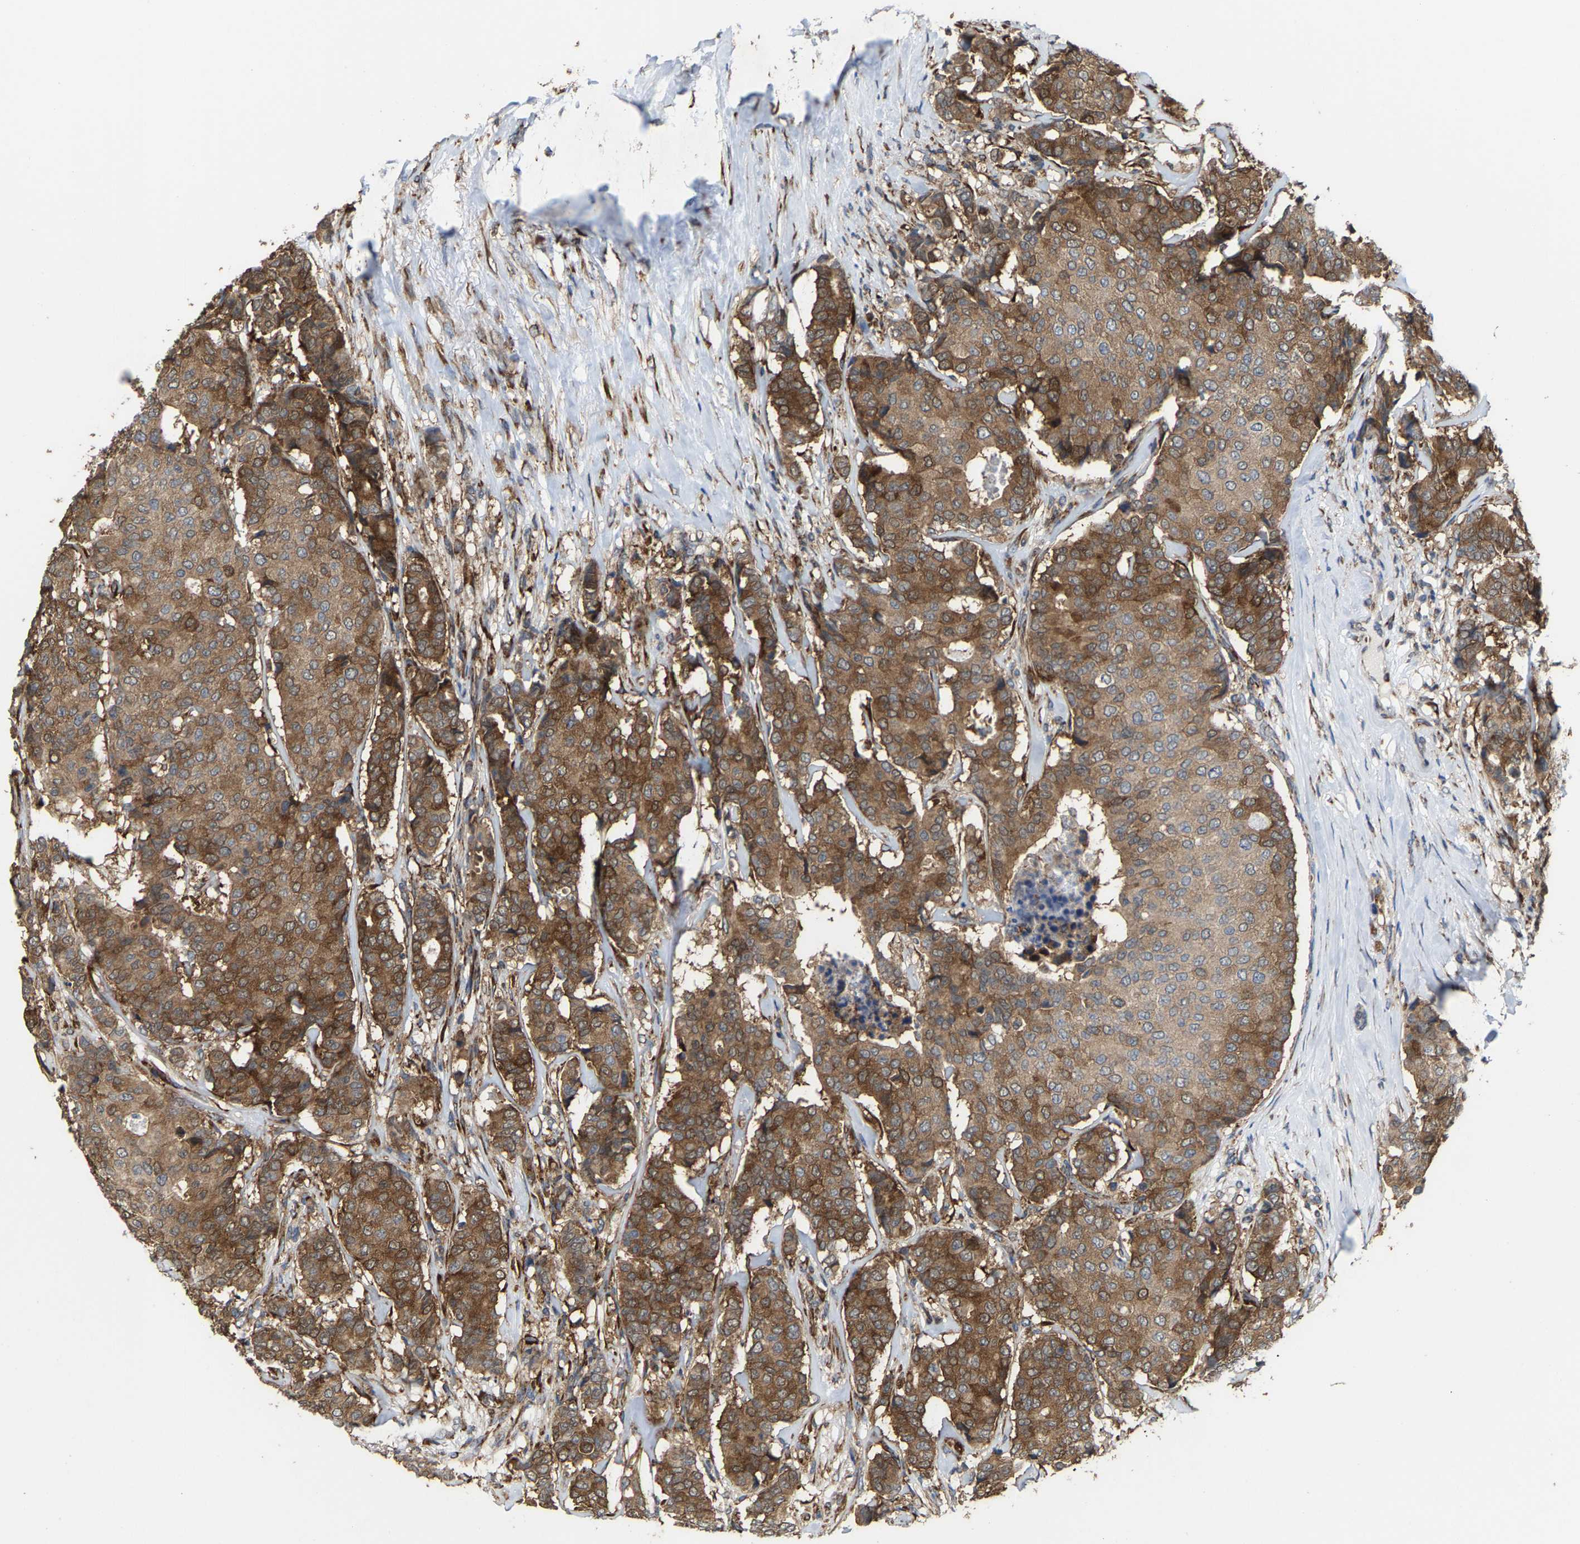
{"staining": {"intensity": "strong", "quantity": ">75%", "location": "cytoplasmic/membranous"}, "tissue": "breast cancer", "cell_type": "Tumor cells", "image_type": "cancer", "snomed": [{"axis": "morphology", "description": "Duct carcinoma"}, {"axis": "topography", "description": "Breast"}], "caption": "Intraductal carcinoma (breast) stained with a brown dye demonstrates strong cytoplasmic/membranous positive expression in about >75% of tumor cells.", "gene": "FGD3", "patient": {"sex": "female", "age": 75}}